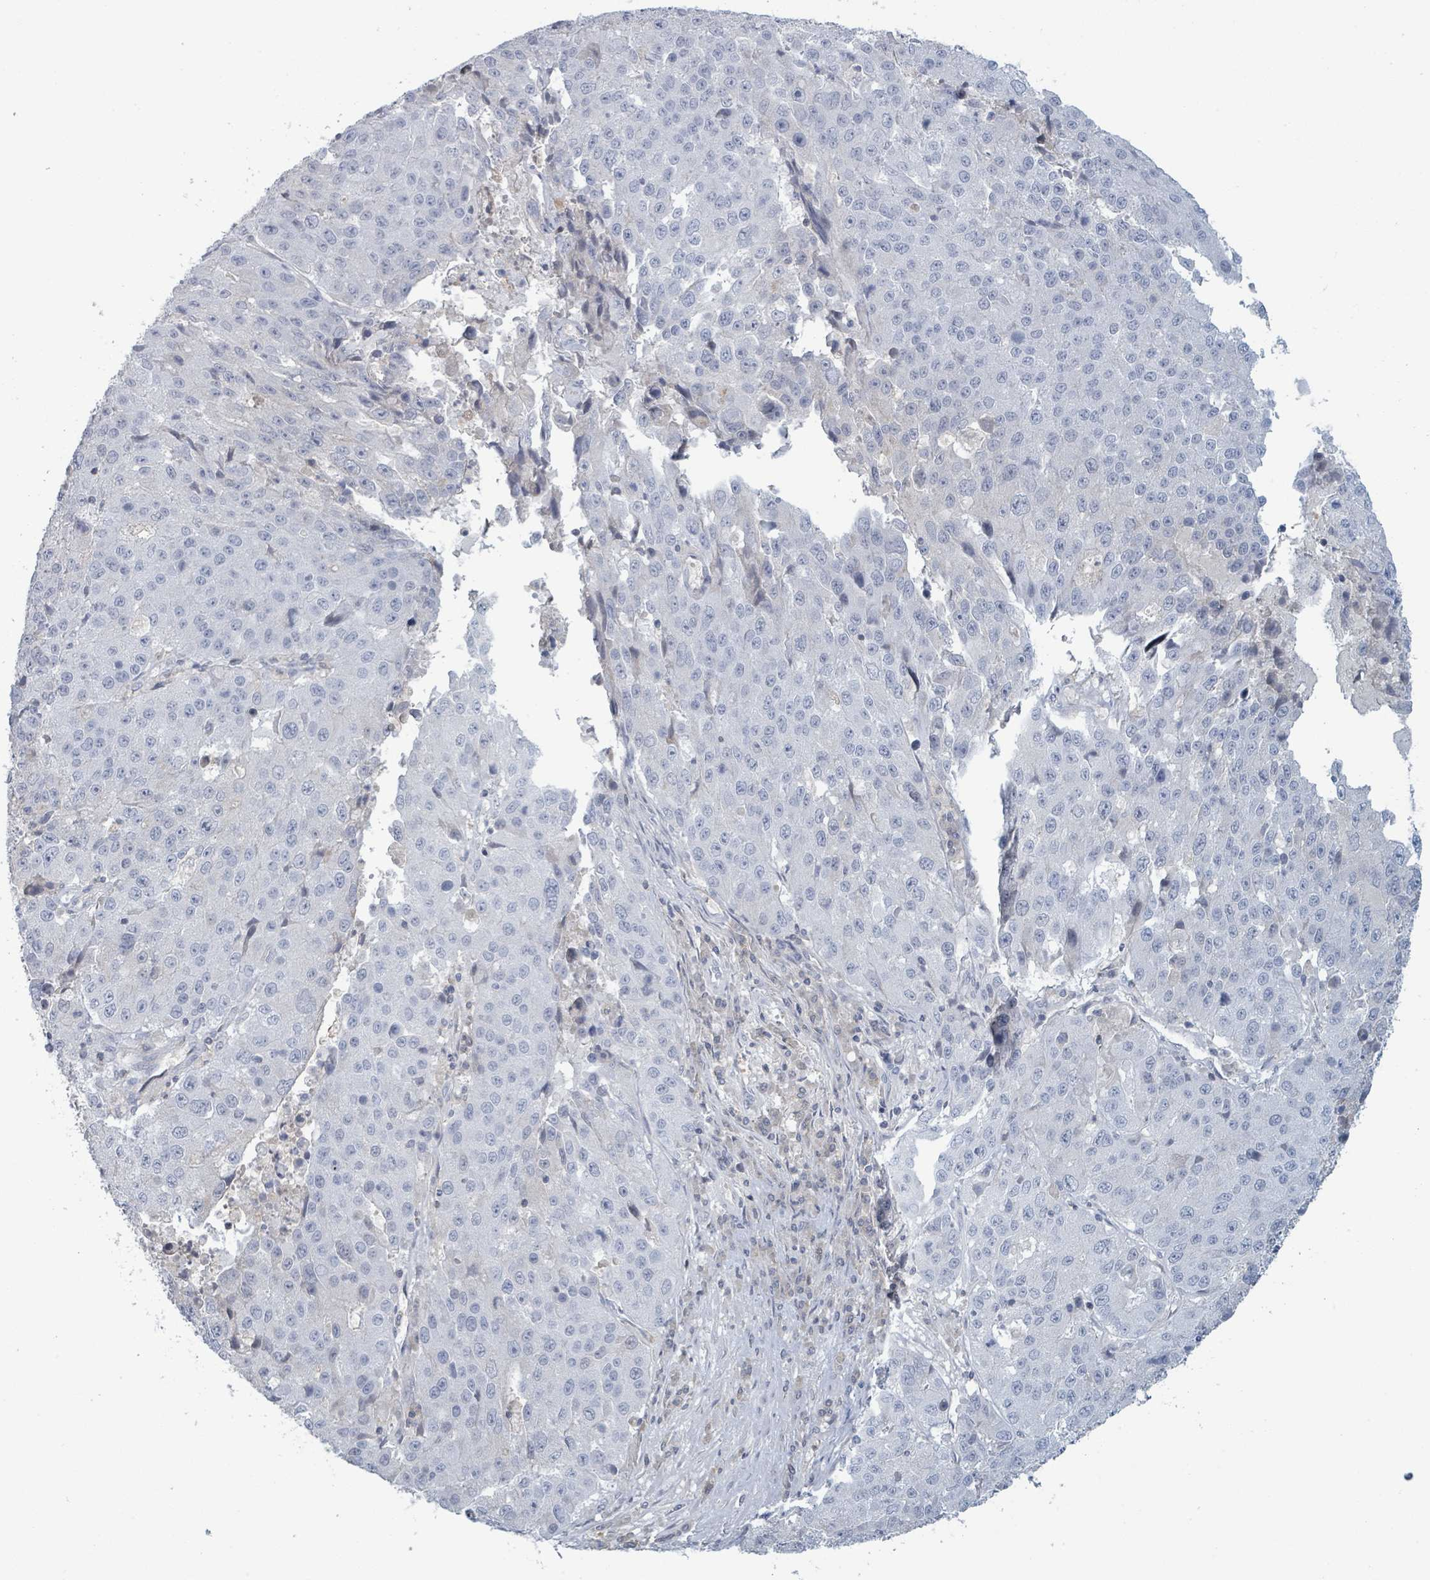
{"staining": {"intensity": "negative", "quantity": "none", "location": "none"}, "tissue": "stomach cancer", "cell_type": "Tumor cells", "image_type": "cancer", "snomed": [{"axis": "morphology", "description": "Adenocarcinoma, NOS"}, {"axis": "topography", "description": "Stomach"}], "caption": "An immunohistochemistry (IHC) histopathology image of stomach cancer (adenocarcinoma) is shown. There is no staining in tumor cells of stomach cancer (adenocarcinoma). Brightfield microscopy of immunohistochemistry stained with DAB (brown) and hematoxylin (blue), captured at high magnification.", "gene": "TNFRSF14", "patient": {"sex": "male", "age": 71}}